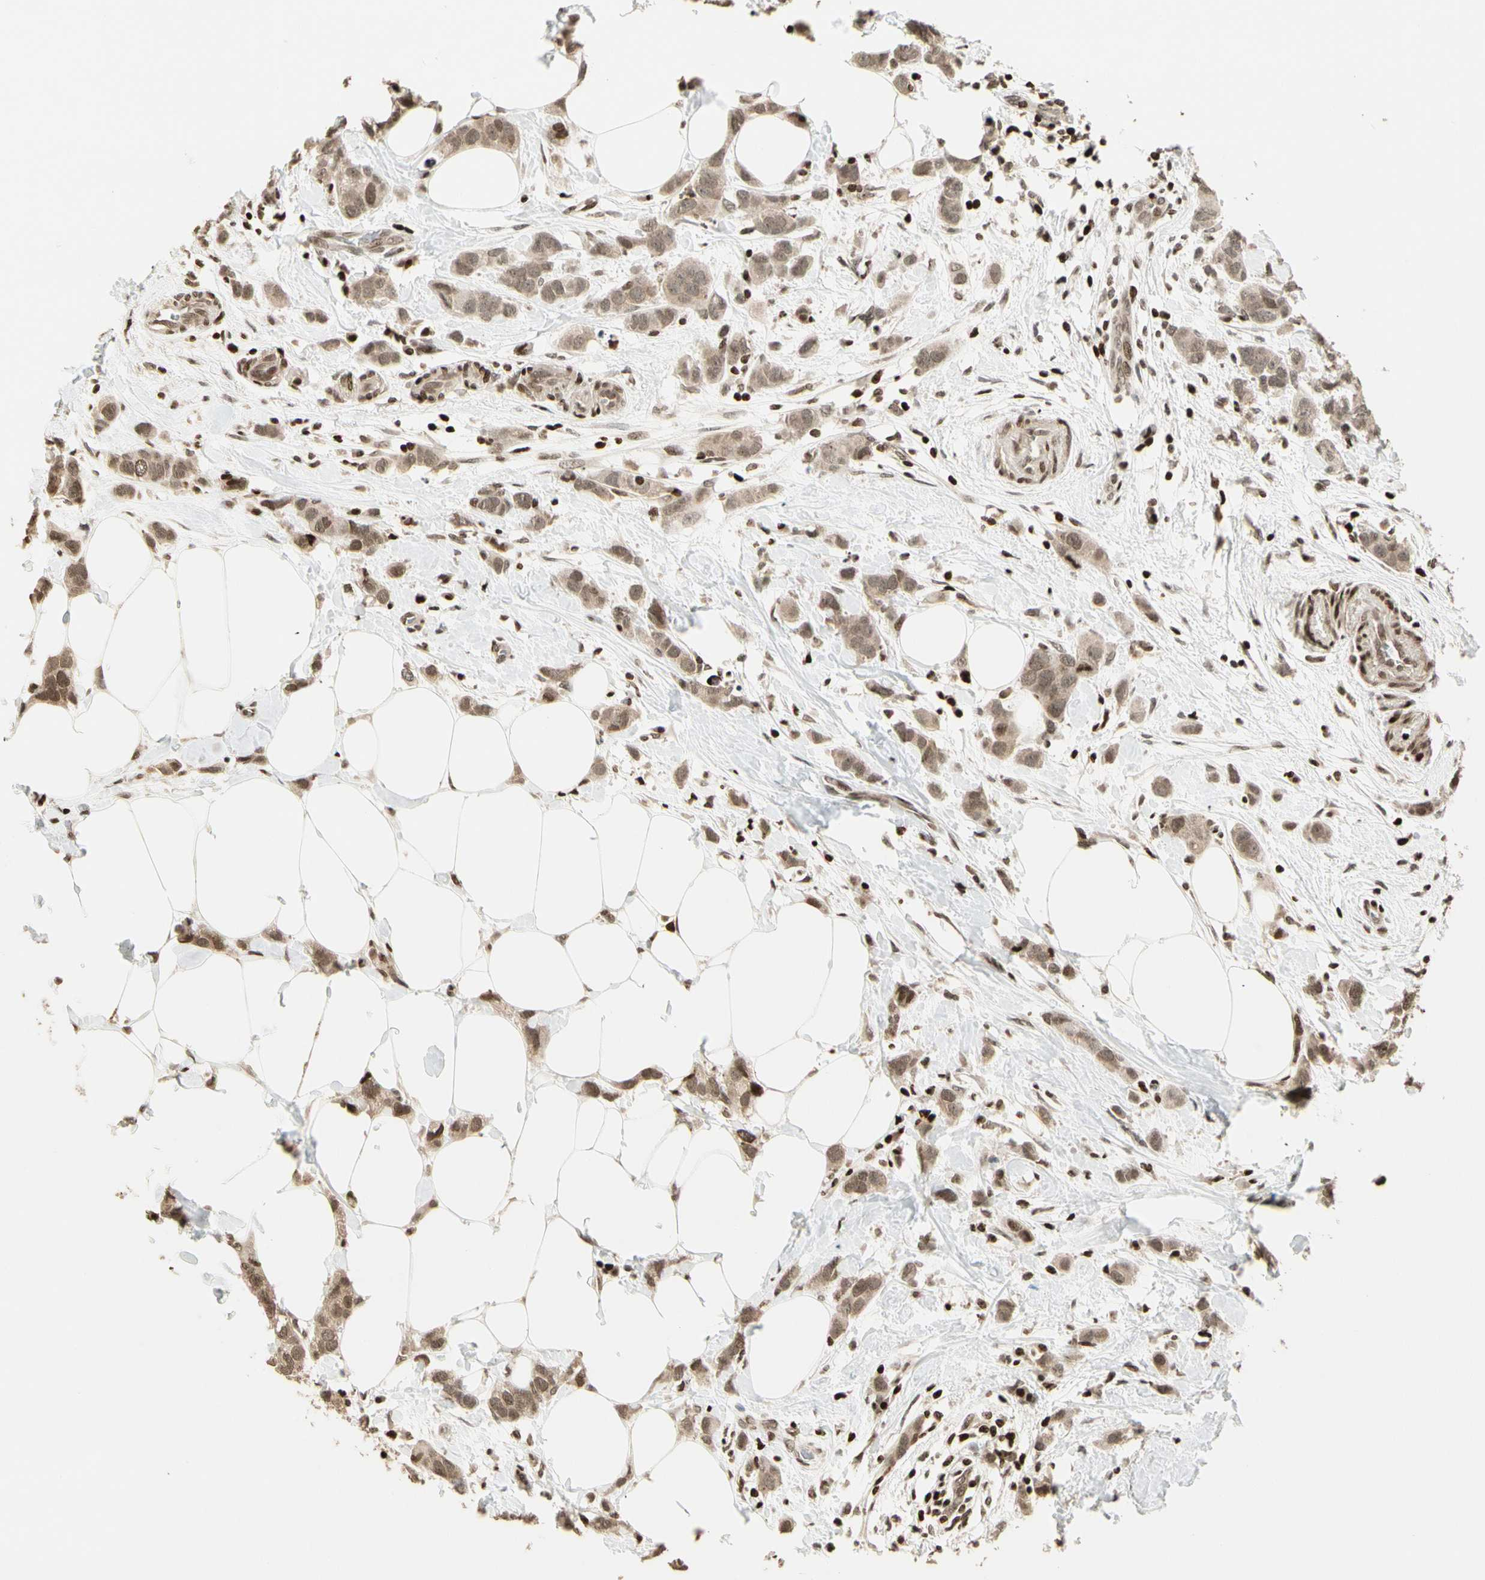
{"staining": {"intensity": "moderate", "quantity": ">75%", "location": "cytoplasmic/membranous,nuclear"}, "tissue": "breast cancer", "cell_type": "Tumor cells", "image_type": "cancer", "snomed": [{"axis": "morphology", "description": "Normal tissue, NOS"}, {"axis": "morphology", "description": "Duct carcinoma"}, {"axis": "topography", "description": "Breast"}], "caption": "Immunohistochemical staining of intraductal carcinoma (breast) demonstrates medium levels of moderate cytoplasmic/membranous and nuclear staining in about >75% of tumor cells. The staining is performed using DAB (3,3'-diaminobenzidine) brown chromogen to label protein expression. The nuclei are counter-stained blue using hematoxylin.", "gene": "TSHZ3", "patient": {"sex": "female", "age": 50}}